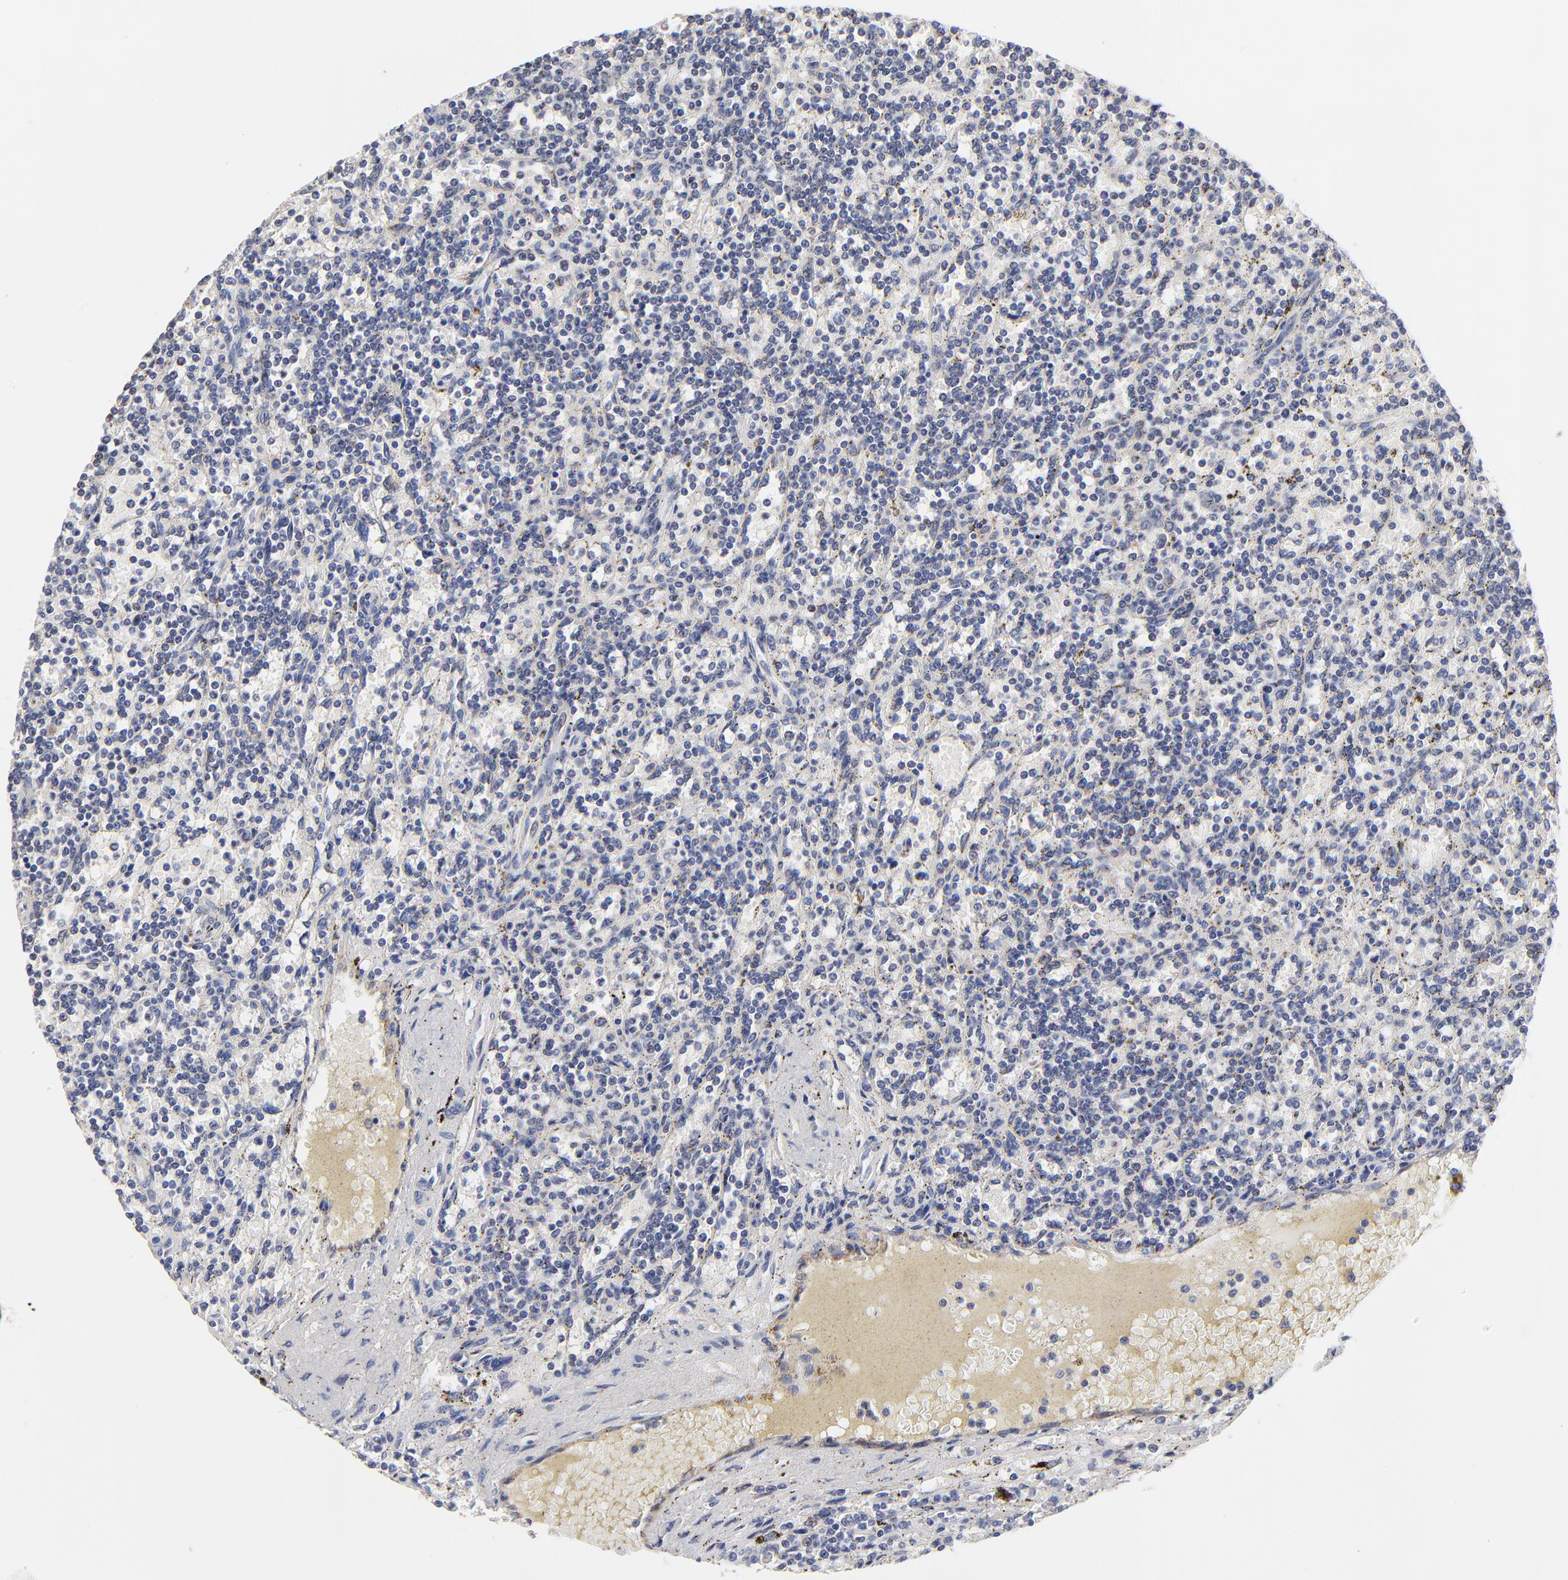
{"staining": {"intensity": "negative", "quantity": "none", "location": "none"}, "tissue": "lymphoma", "cell_type": "Tumor cells", "image_type": "cancer", "snomed": [{"axis": "morphology", "description": "Malignant lymphoma, non-Hodgkin's type, Low grade"}, {"axis": "topography", "description": "Spleen"}], "caption": "This micrograph is of lymphoma stained with immunohistochemistry (IHC) to label a protein in brown with the nuclei are counter-stained blue. There is no positivity in tumor cells.", "gene": "ZNF550", "patient": {"sex": "male", "age": 73}}